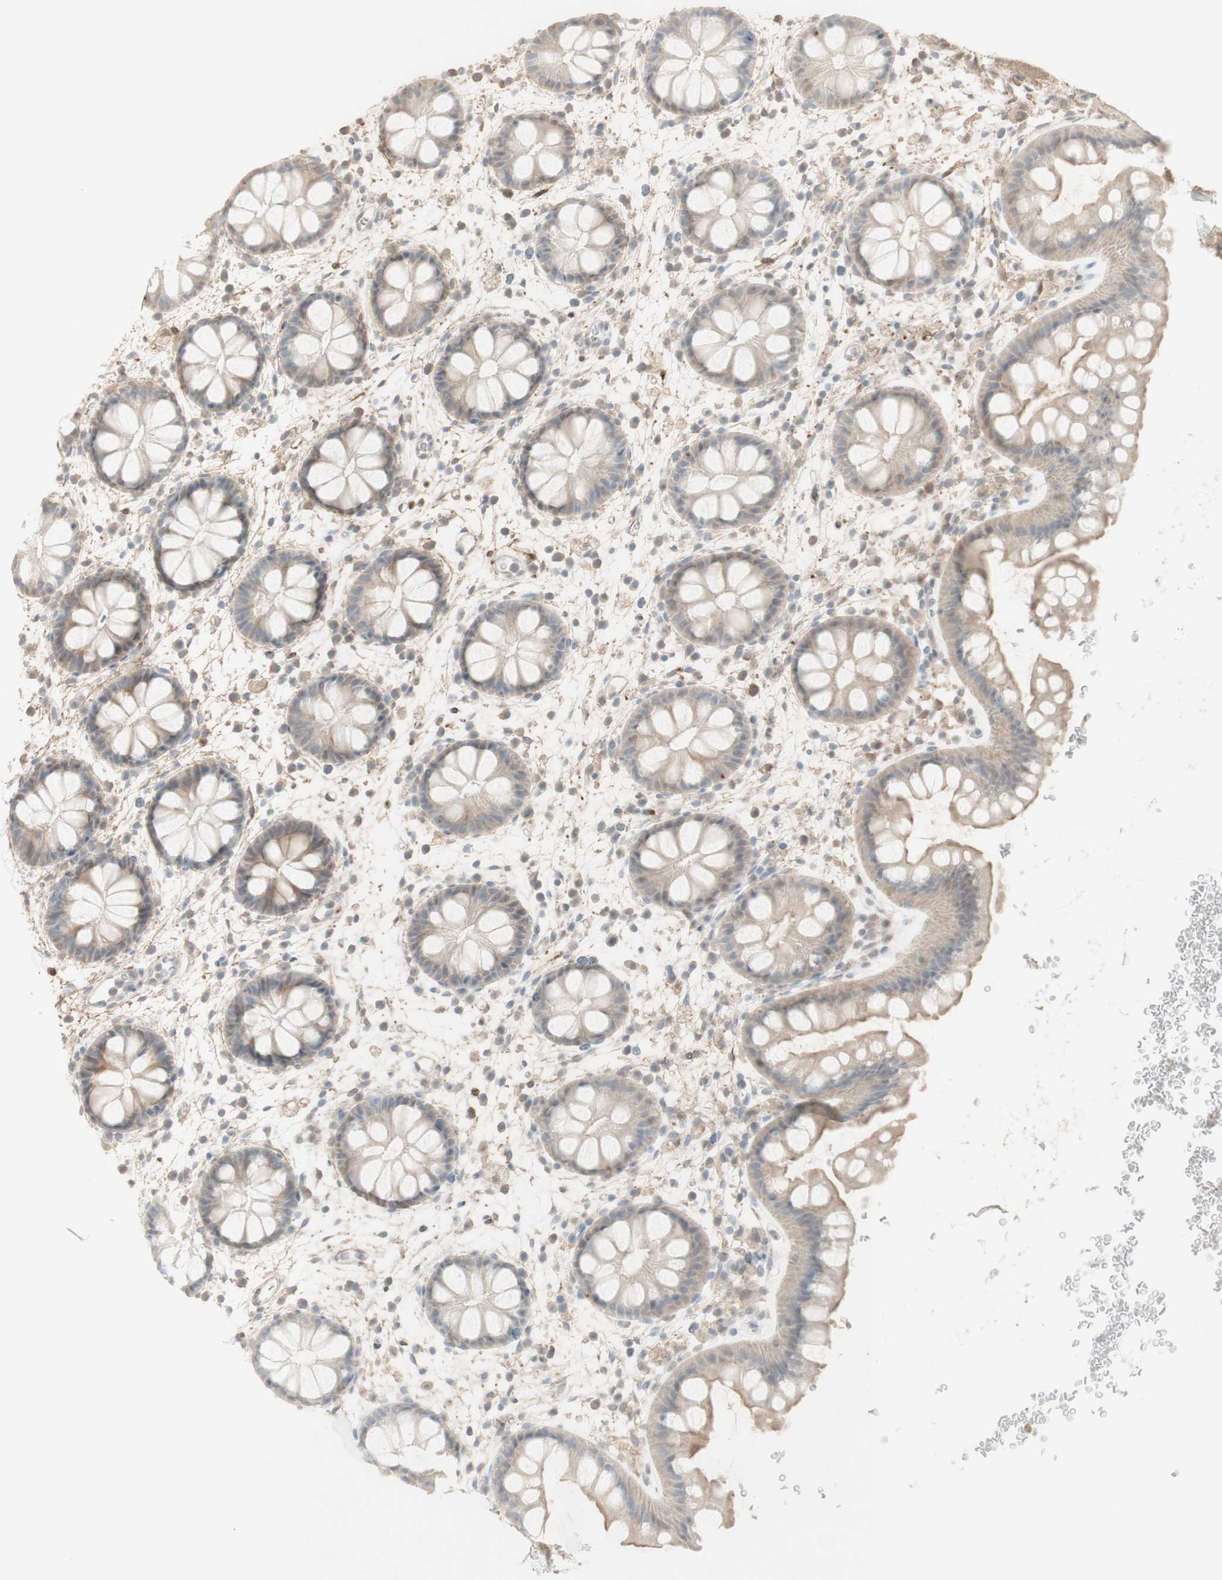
{"staining": {"intensity": "negative", "quantity": "none", "location": "none"}, "tissue": "rectum", "cell_type": "Glandular cells", "image_type": "normal", "snomed": [{"axis": "morphology", "description": "Normal tissue, NOS"}, {"axis": "topography", "description": "Rectum"}], "caption": "Immunohistochemical staining of benign human rectum exhibits no significant expression in glandular cells. (DAB (3,3'-diaminobenzidine) immunohistochemistry visualized using brightfield microscopy, high magnification).", "gene": "MUC3A", "patient": {"sex": "female", "age": 24}}